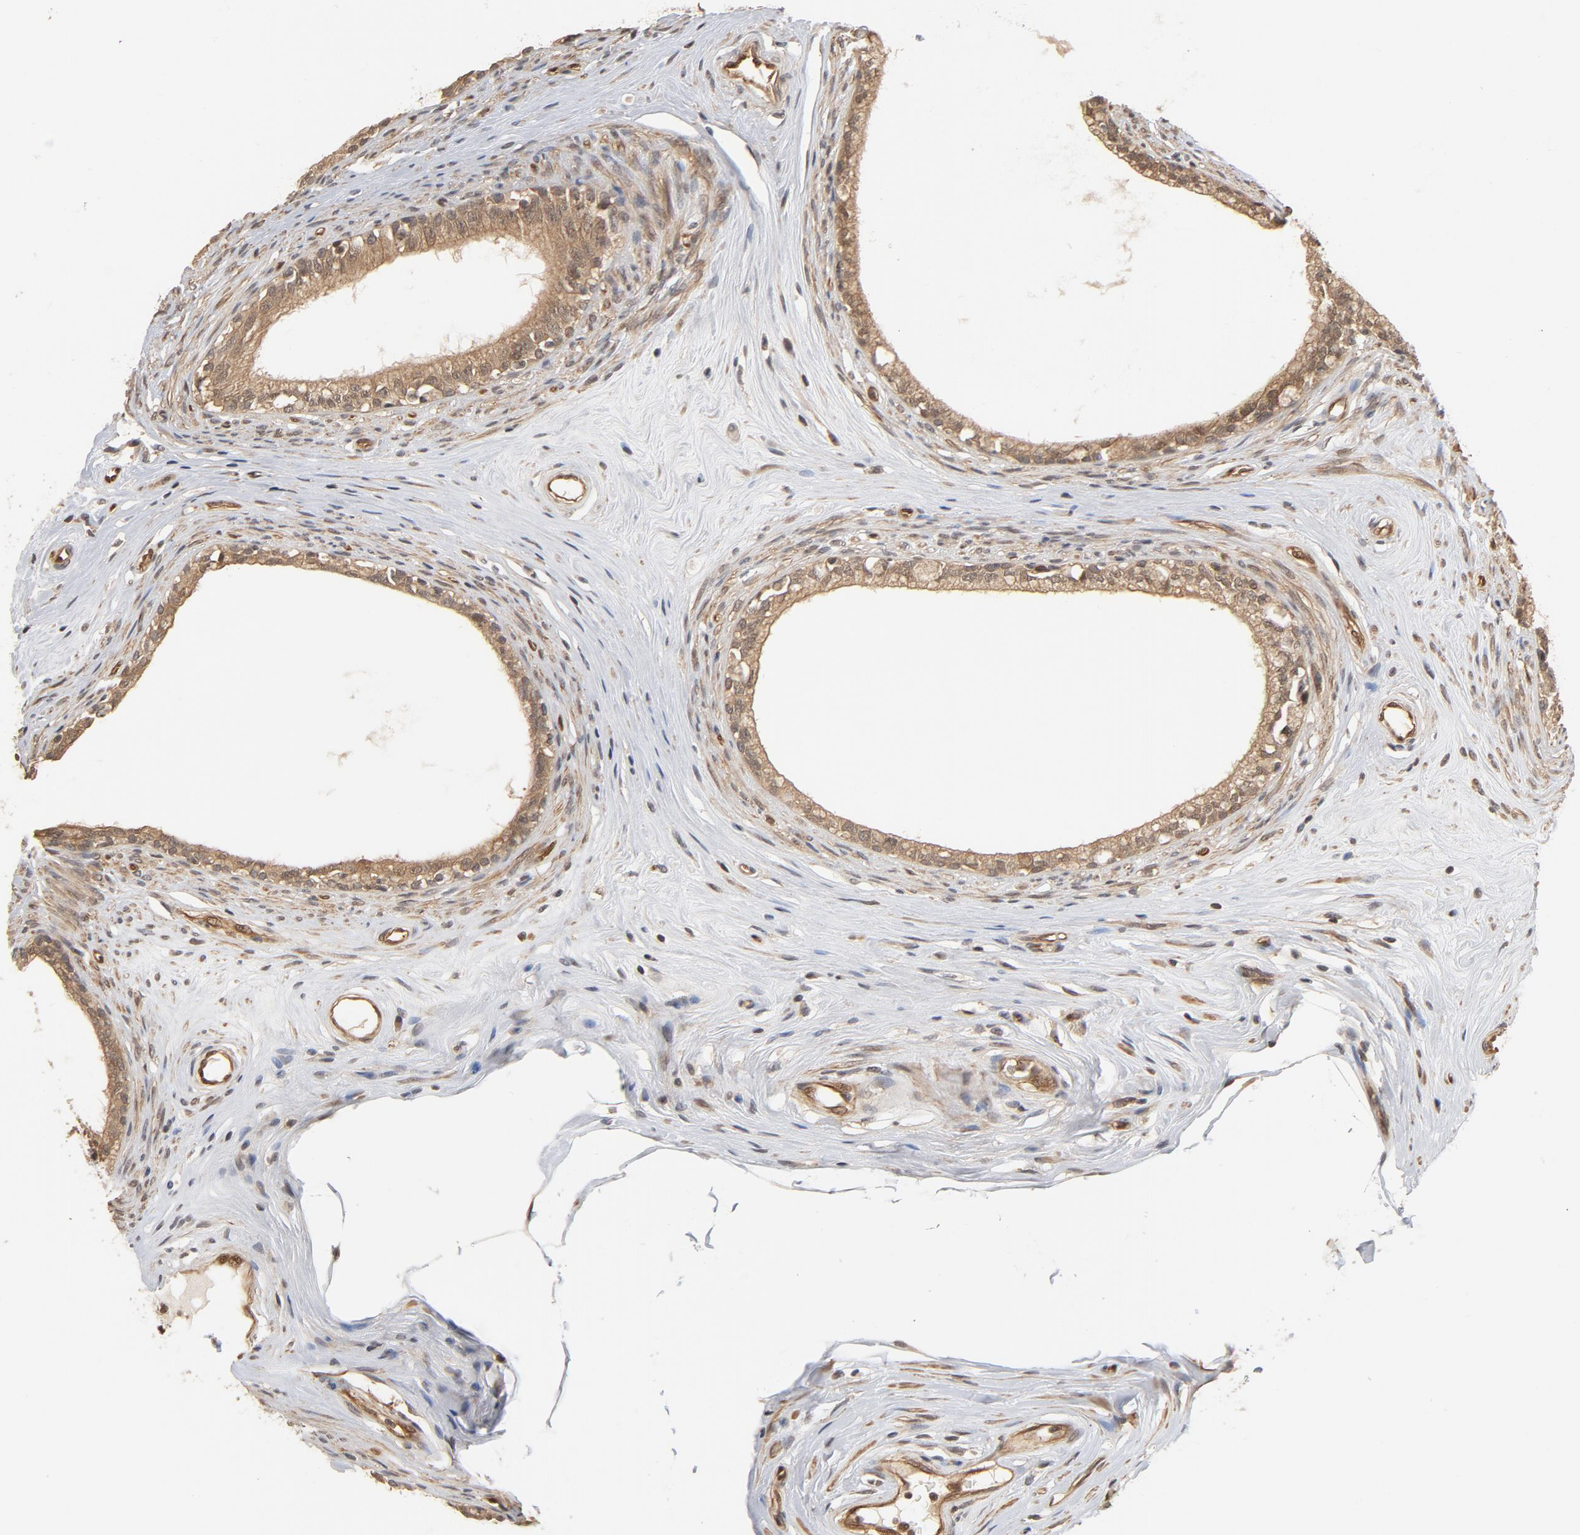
{"staining": {"intensity": "moderate", "quantity": ">75%", "location": "cytoplasmic/membranous,nuclear"}, "tissue": "epididymis", "cell_type": "Glandular cells", "image_type": "normal", "snomed": [{"axis": "morphology", "description": "Normal tissue, NOS"}, {"axis": "morphology", "description": "Inflammation, NOS"}, {"axis": "topography", "description": "Epididymis"}], "caption": "Protein expression analysis of benign epididymis shows moderate cytoplasmic/membranous,nuclear staining in about >75% of glandular cells.", "gene": "CDC37", "patient": {"sex": "male", "age": 84}}